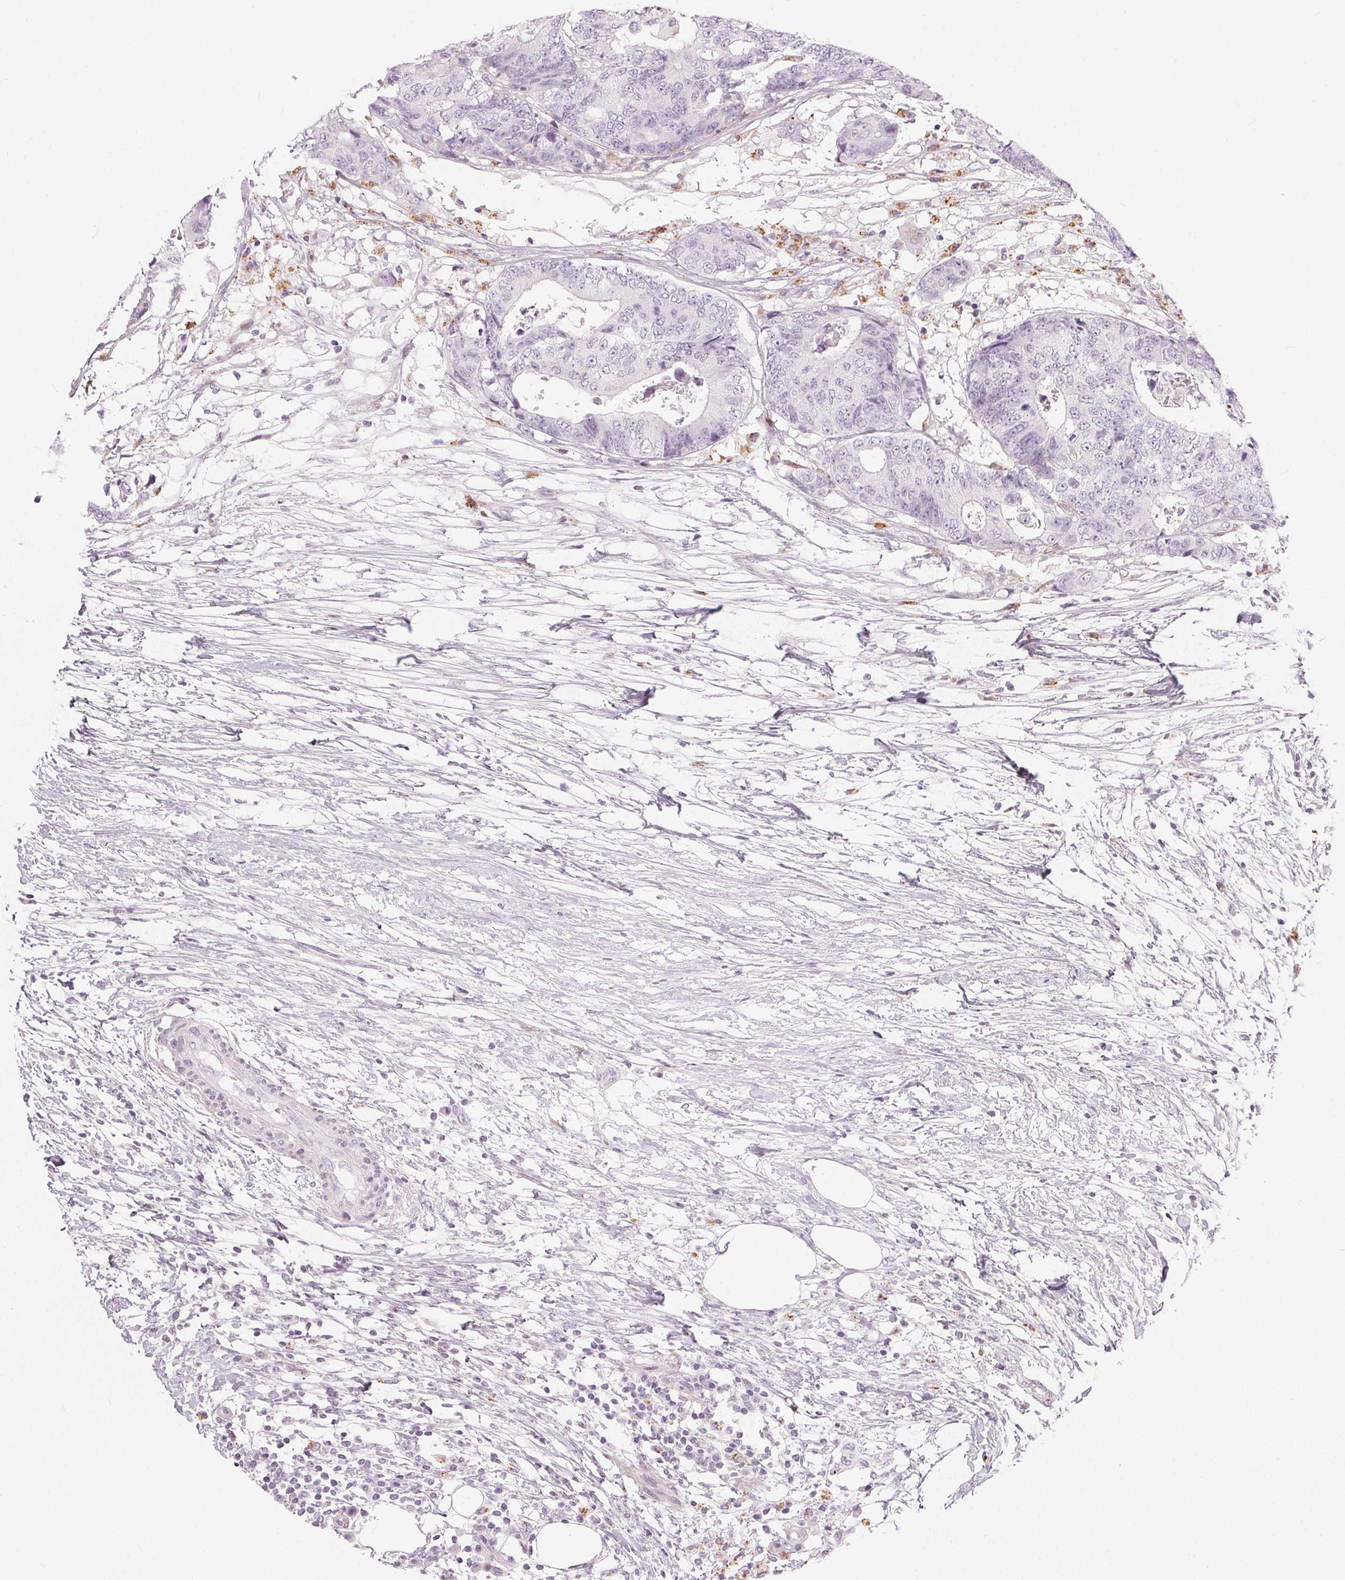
{"staining": {"intensity": "negative", "quantity": "none", "location": "none"}, "tissue": "colorectal cancer", "cell_type": "Tumor cells", "image_type": "cancer", "snomed": [{"axis": "morphology", "description": "Adenocarcinoma, NOS"}, {"axis": "topography", "description": "Colon"}], "caption": "DAB immunohistochemical staining of colorectal cancer (adenocarcinoma) reveals no significant positivity in tumor cells.", "gene": "HOPX", "patient": {"sex": "female", "age": 48}}